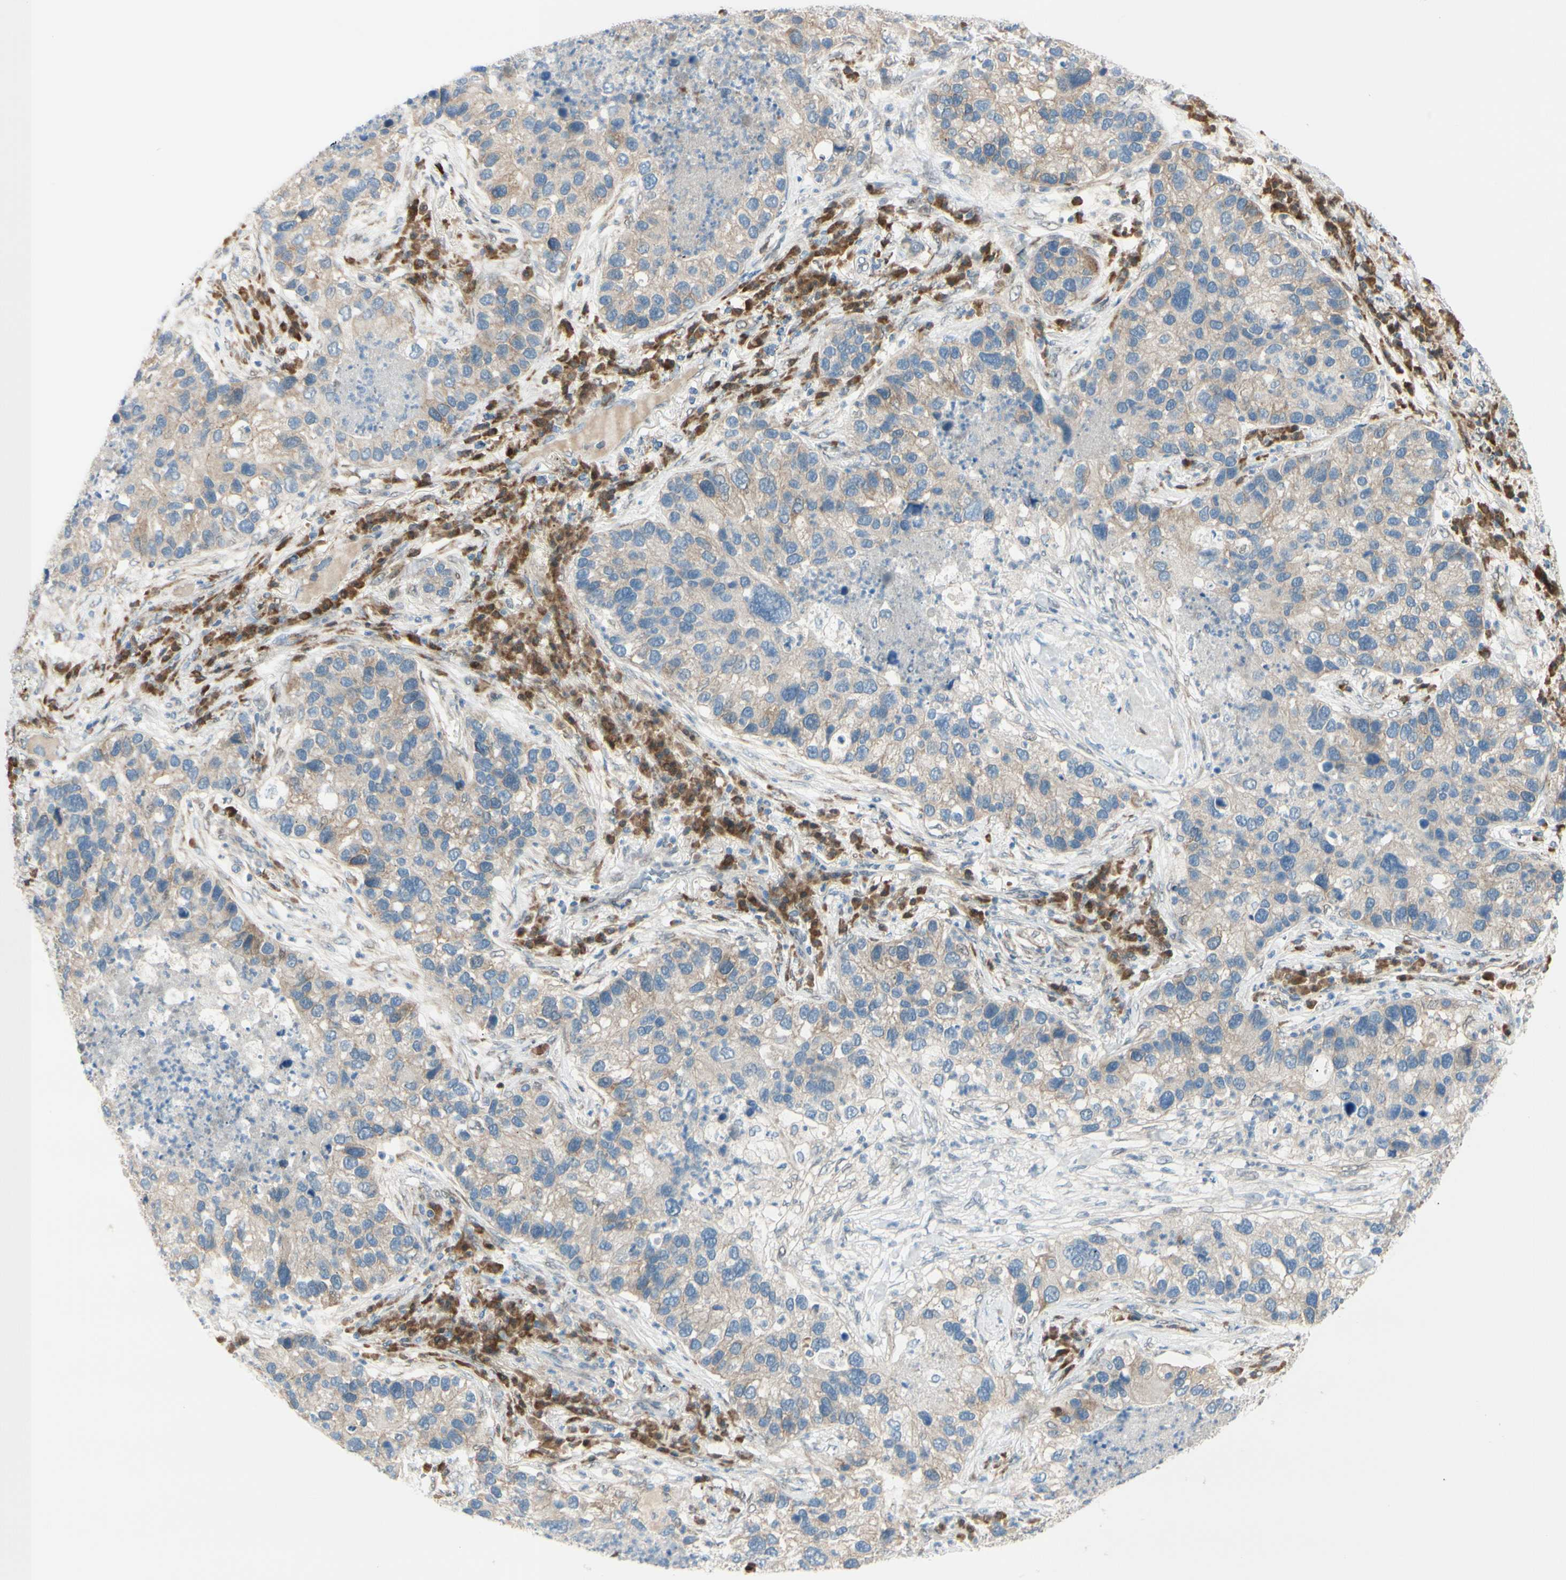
{"staining": {"intensity": "weak", "quantity": "<25%", "location": "cytoplasmic/membranous"}, "tissue": "lung cancer", "cell_type": "Tumor cells", "image_type": "cancer", "snomed": [{"axis": "morphology", "description": "Normal tissue, NOS"}, {"axis": "morphology", "description": "Adenocarcinoma, NOS"}, {"axis": "topography", "description": "Bronchus"}, {"axis": "topography", "description": "Lung"}], "caption": "This is an immunohistochemistry (IHC) histopathology image of adenocarcinoma (lung). There is no expression in tumor cells.", "gene": "PTTG1", "patient": {"sex": "male", "age": 54}}